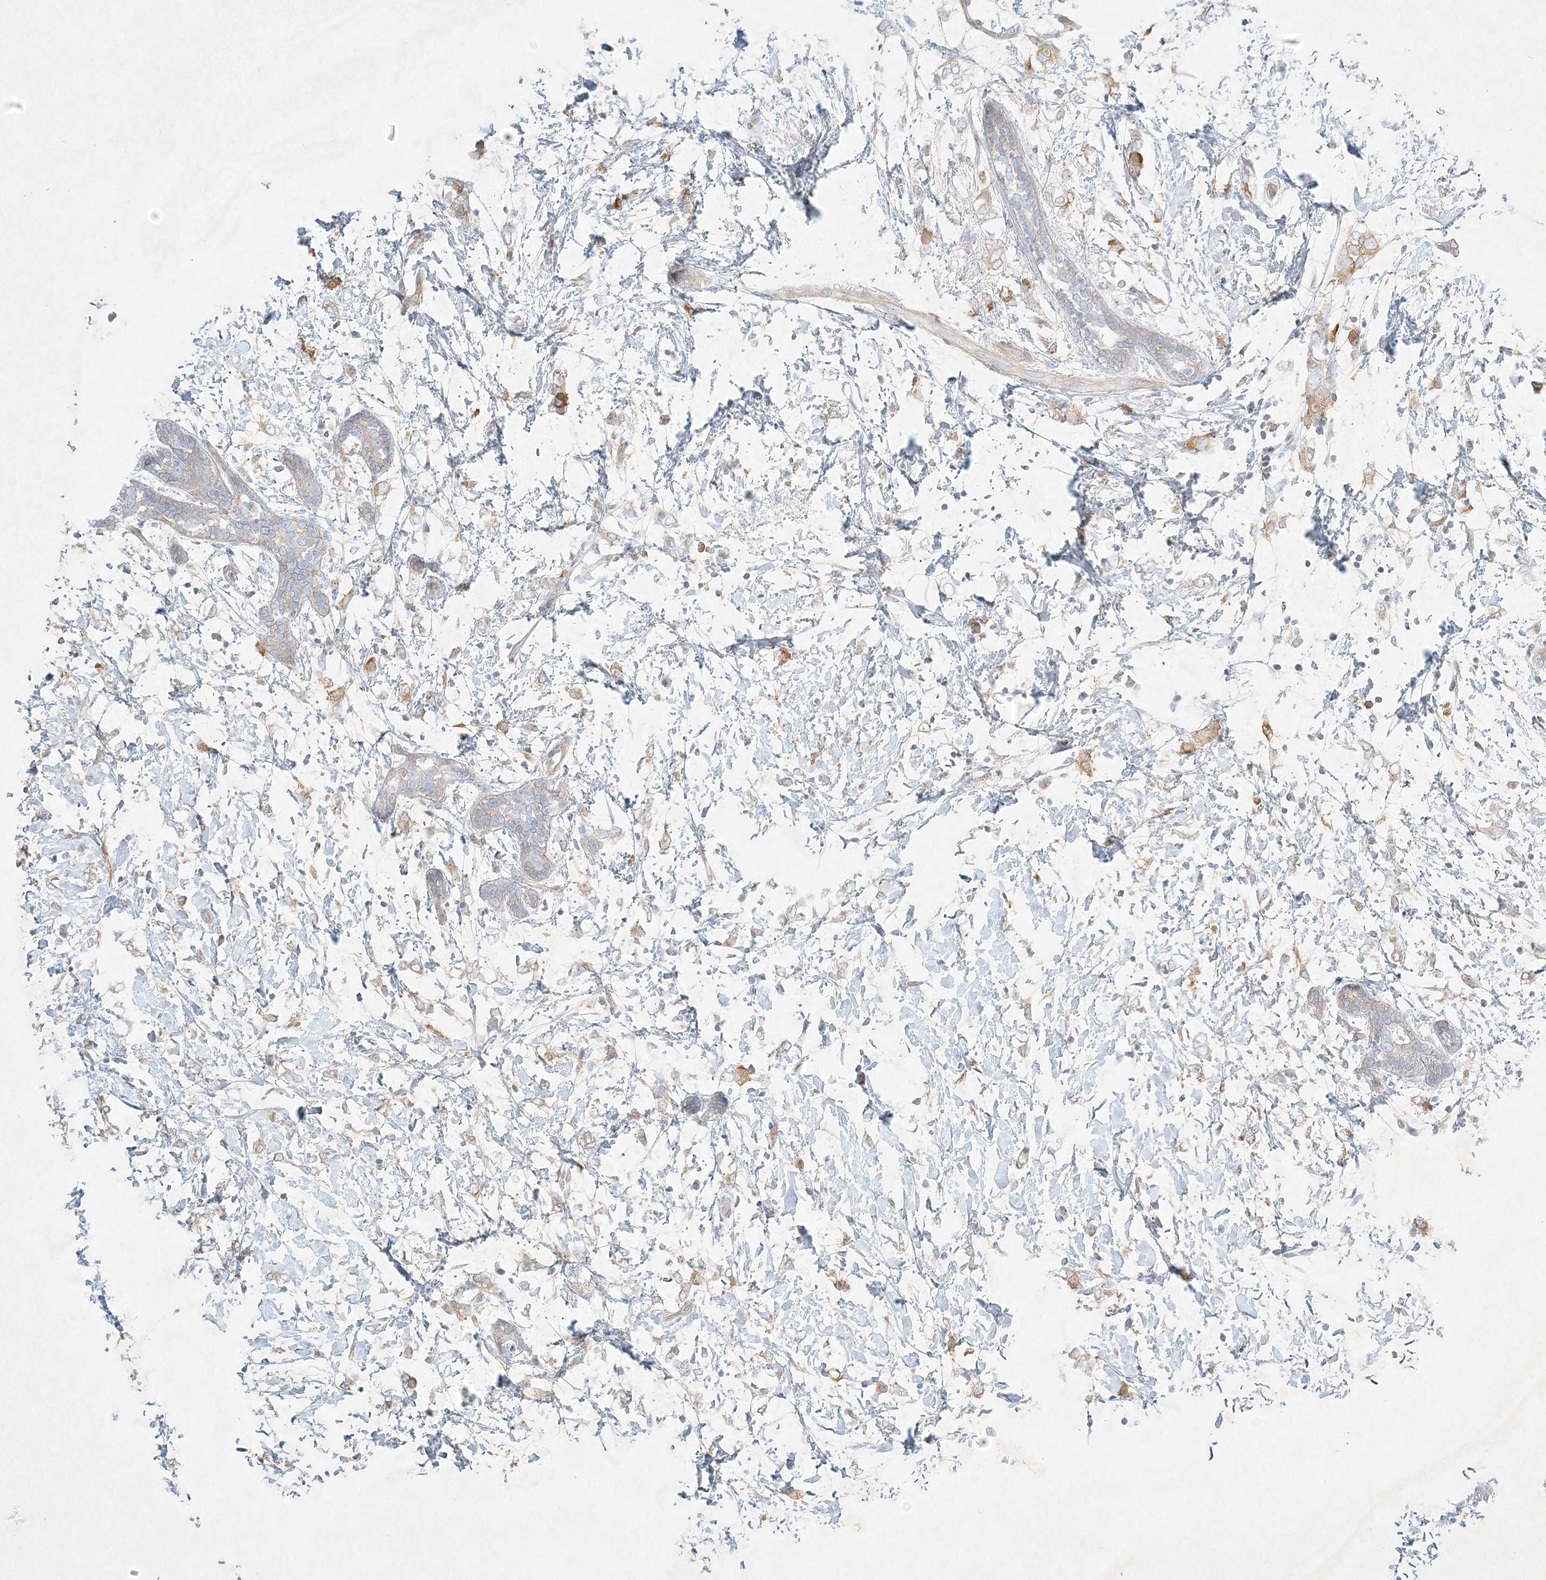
{"staining": {"intensity": "weak", "quantity": "25%-75%", "location": "cytoplasmic/membranous"}, "tissue": "breast cancer", "cell_type": "Tumor cells", "image_type": "cancer", "snomed": [{"axis": "morphology", "description": "Normal tissue, NOS"}, {"axis": "morphology", "description": "Lobular carcinoma"}, {"axis": "topography", "description": "Breast"}], "caption": "Immunohistochemical staining of lobular carcinoma (breast) reveals low levels of weak cytoplasmic/membranous staining in approximately 25%-75% of tumor cells. Ihc stains the protein in brown and the nuclei are stained blue.", "gene": "STK11IP", "patient": {"sex": "female", "age": 47}}